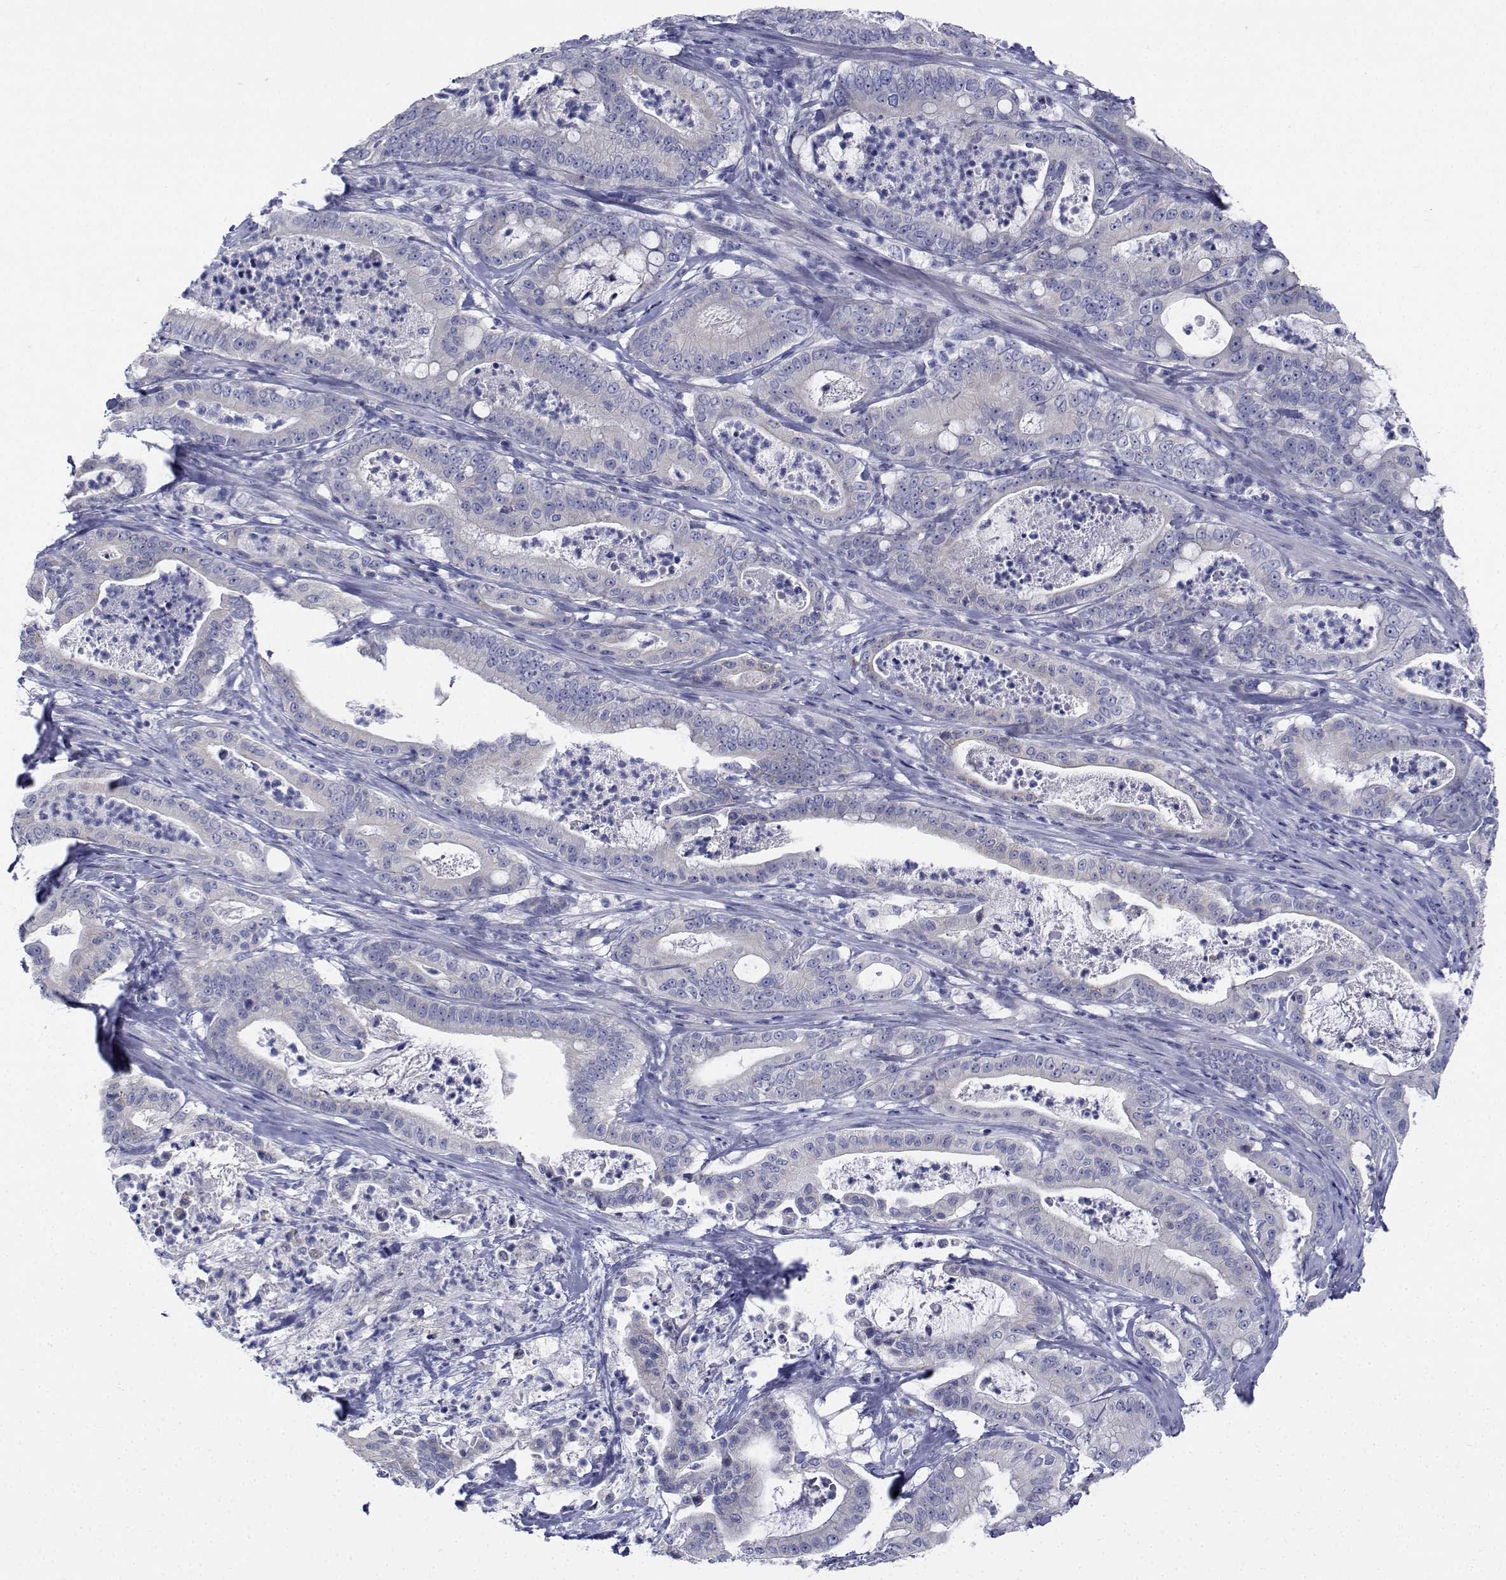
{"staining": {"intensity": "negative", "quantity": "none", "location": "none"}, "tissue": "pancreatic cancer", "cell_type": "Tumor cells", "image_type": "cancer", "snomed": [{"axis": "morphology", "description": "Adenocarcinoma, NOS"}, {"axis": "topography", "description": "Pancreas"}], "caption": "IHC micrograph of human pancreatic adenocarcinoma stained for a protein (brown), which exhibits no expression in tumor cells.", "gene": "CDHR3", "patient": {"sex": "male", "age": 71}}